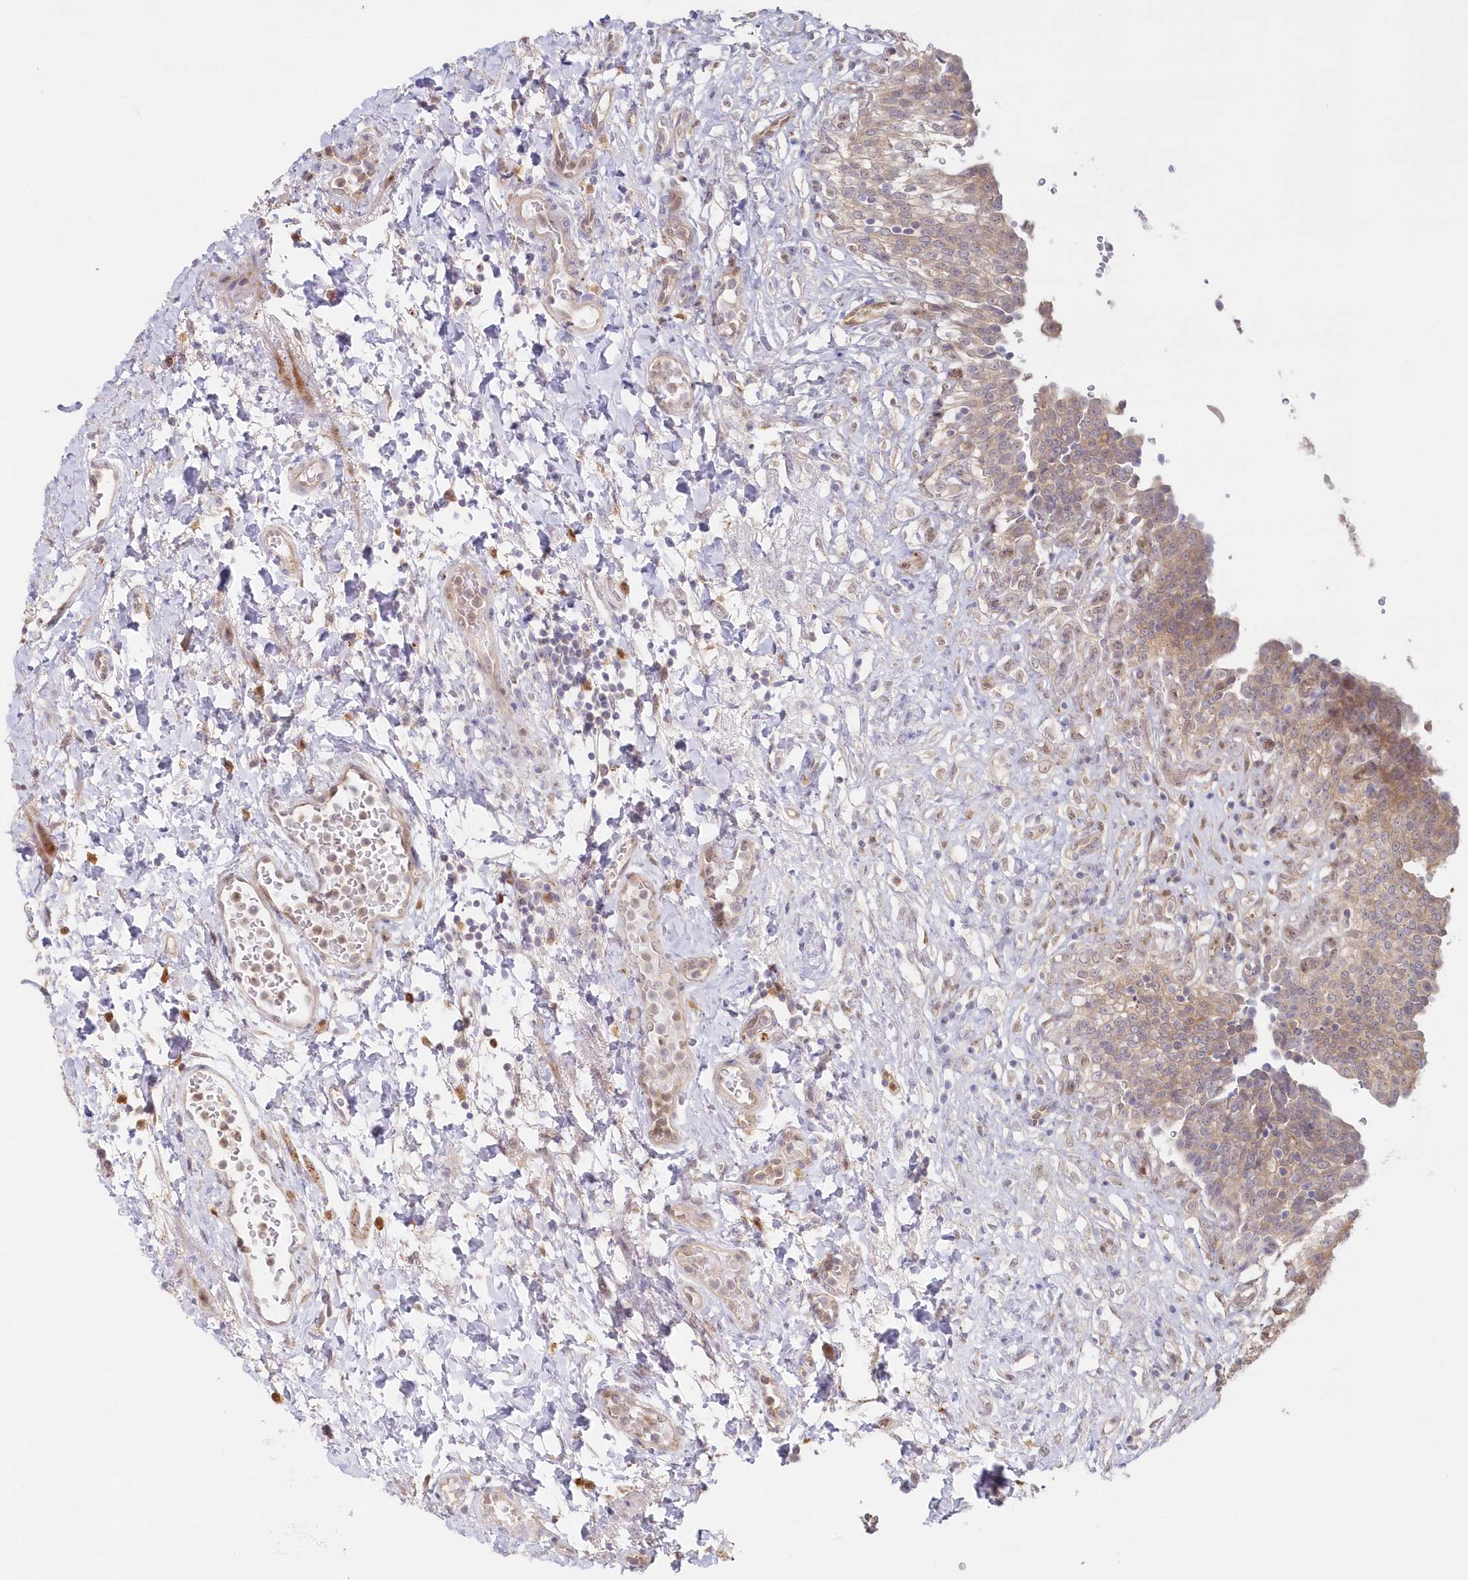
{"staining": {"intensity": "moderate", "quantity": ">75%", "location": "cytoplasmic/membranous"}, "tissue": "urinary bladder", "cell_type": "Urothelial cells", "image_type": "normal", "snomed": [{"axis": "morphology", "description": "Urothelial carcinoma, High grade"}, {"axis": "topography", "description": "Urinary bladder"}], "caption": "Immunohistochemical staining of normal urinary bladder demonstrates moderate cytoplasmic/membranous protein positivity in about >75% of urothelial cells.", "gene": "GBE1", "patient": {"sex": "male", "age": 46}}